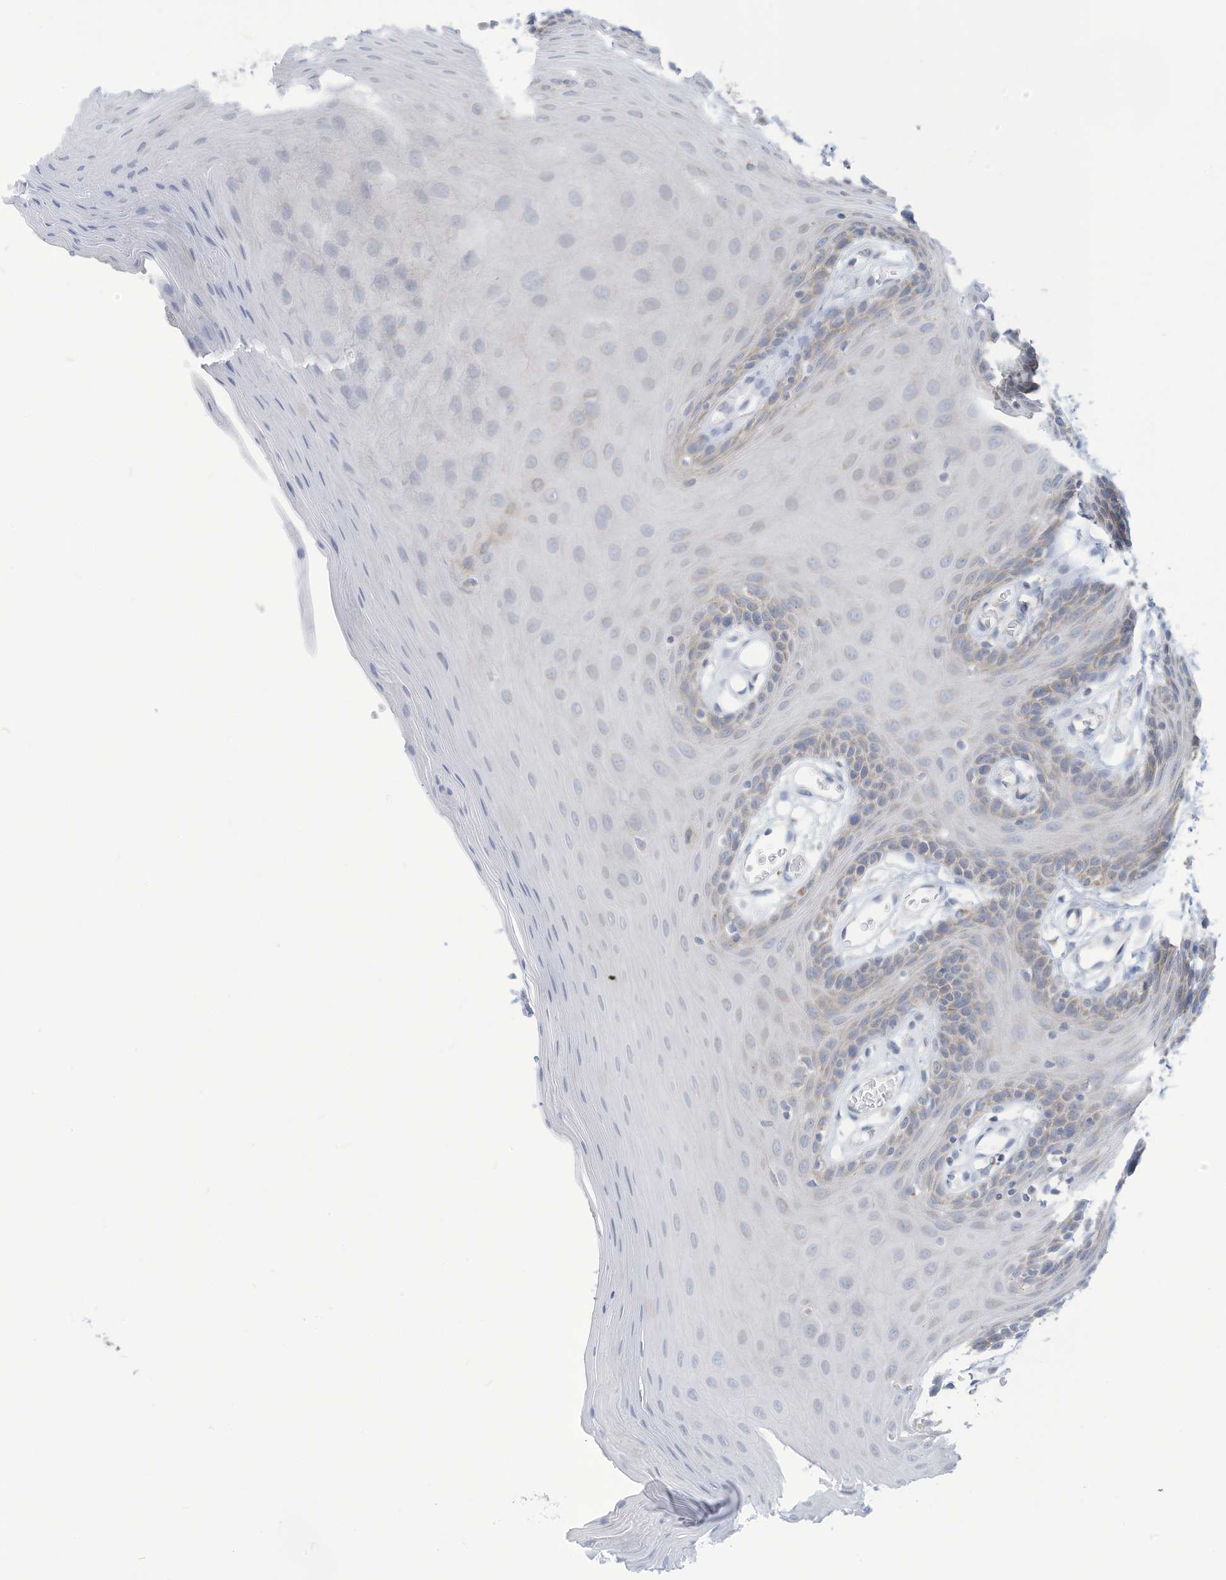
{"staining": {"intensity": "weak", "quantity": "<25%", "location": "cytoplasmic/membranous"}, "tissue": "oral mucosa", "cell_type": "Squamous epithelial cells", "image_type": "normal", "snomed": [{"axis": "morphology", "description": "Normal tissue, NOS"}, {"axis": "morphology", "description": "Squamous cell carcinoma, NOS"}, {"axis": "topography", "description": "Skeletal muscle"}, {"axis": "topography", "description": "Oral tissue"}, {"axis": "topography", "description": "Salivary gland"}, {"axis": "topography", "description": "Head-Neck"}], "caption": "This is a histopathology image of immunohistochemistry staining of normal oral mucosa, which shows no positivity in squamous epithelial cells.", "gene": "NLN", "patient": {"sex": "male", "age": 54}}